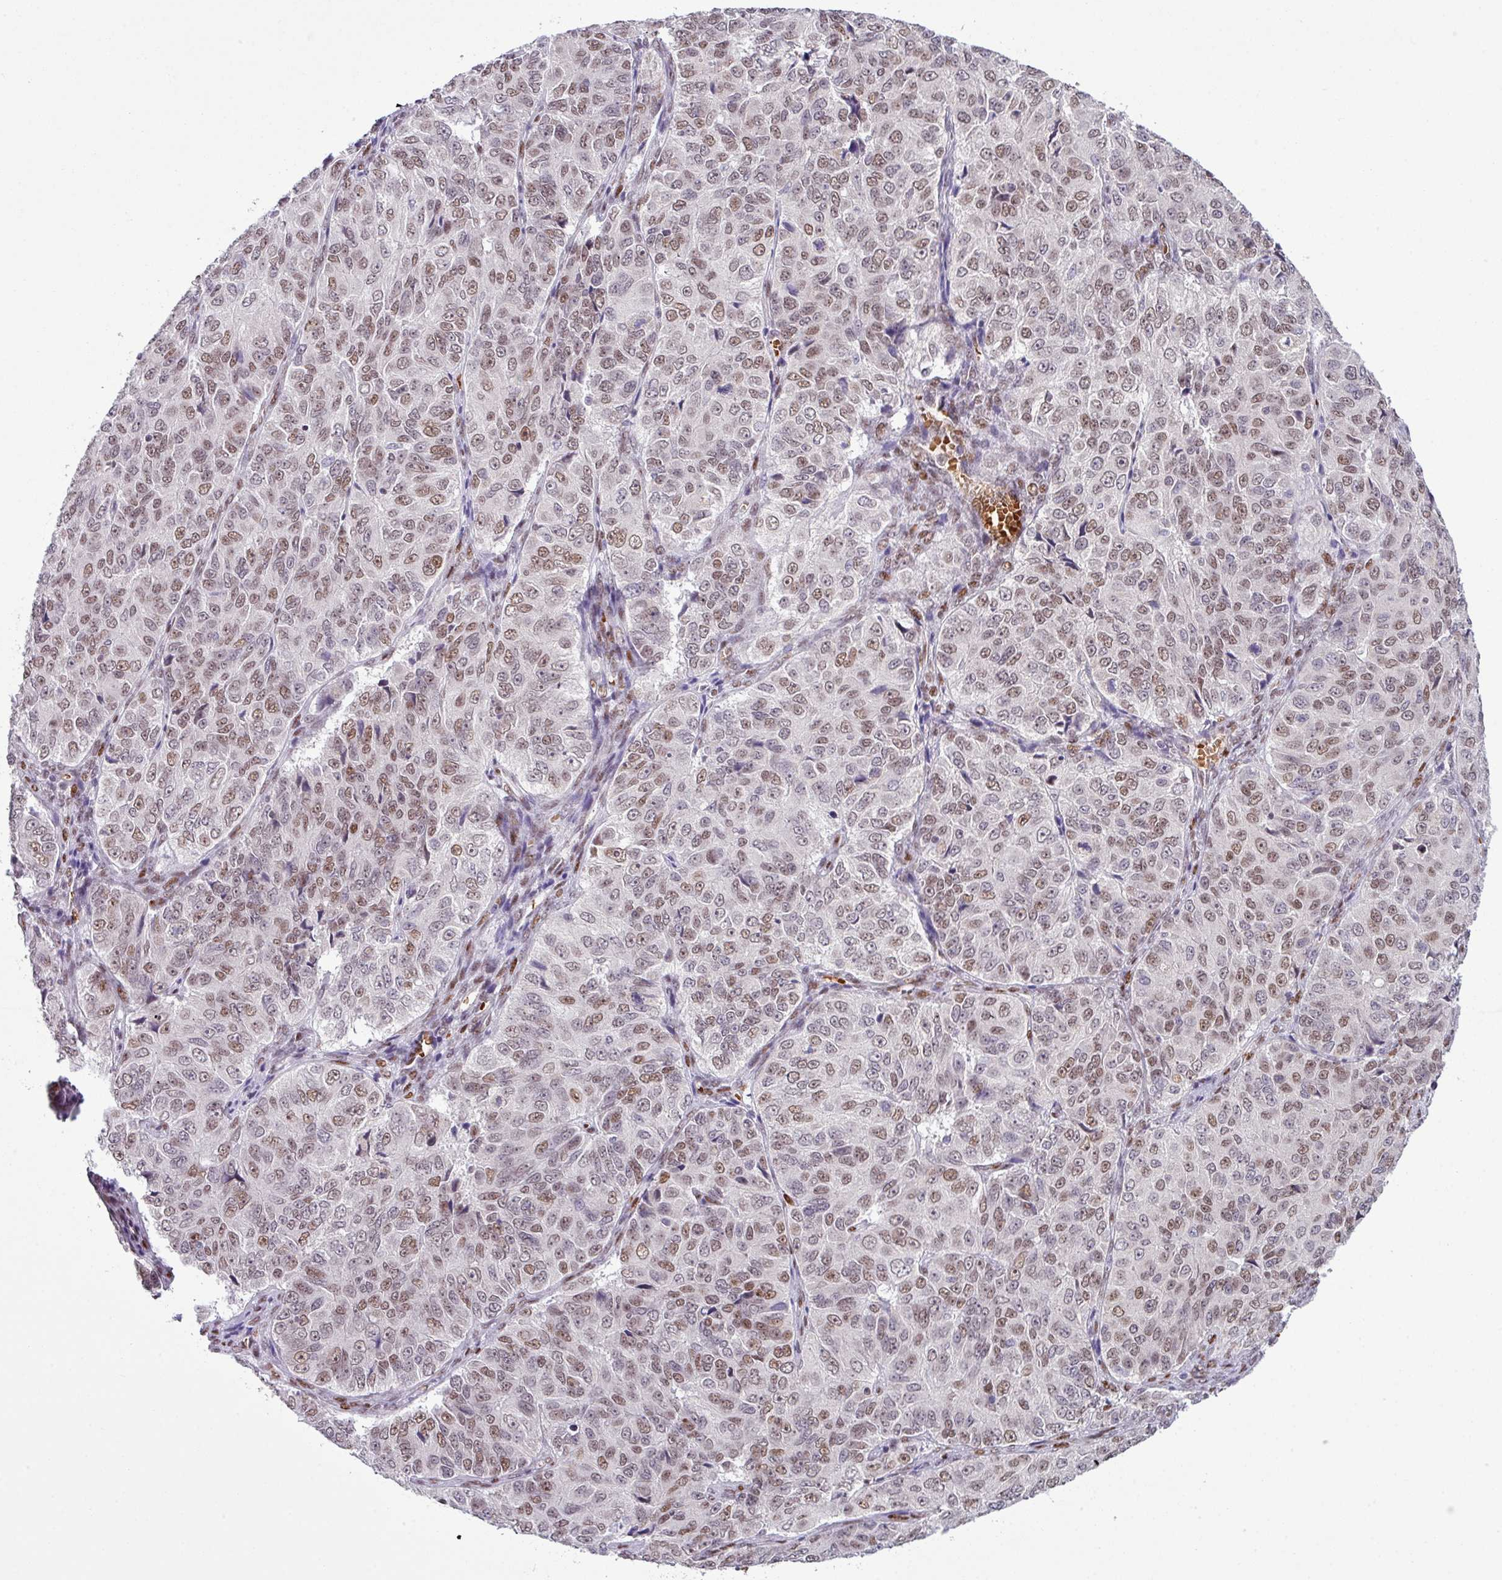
{"staining": {"intensity": "moderate", "quantity": ">75%", "location": "nuclear"}, "tissue": "ovarian cancer", "cell_type": "Tumor cells", "image_type": "cancer", "snomed": [{"axis": "morphology", "description": "Carcinoma, endometroid"}, {"axis": "topography", "description": "Ovary"}], "caption": "Tumor cells demonstrate medium levels of moderate nuclear staining in approximately >75% of cells in human ovarian endometroid carcinoma.", "gene": "PRDM5", "patient": {"sex": "female", "age": 51}}